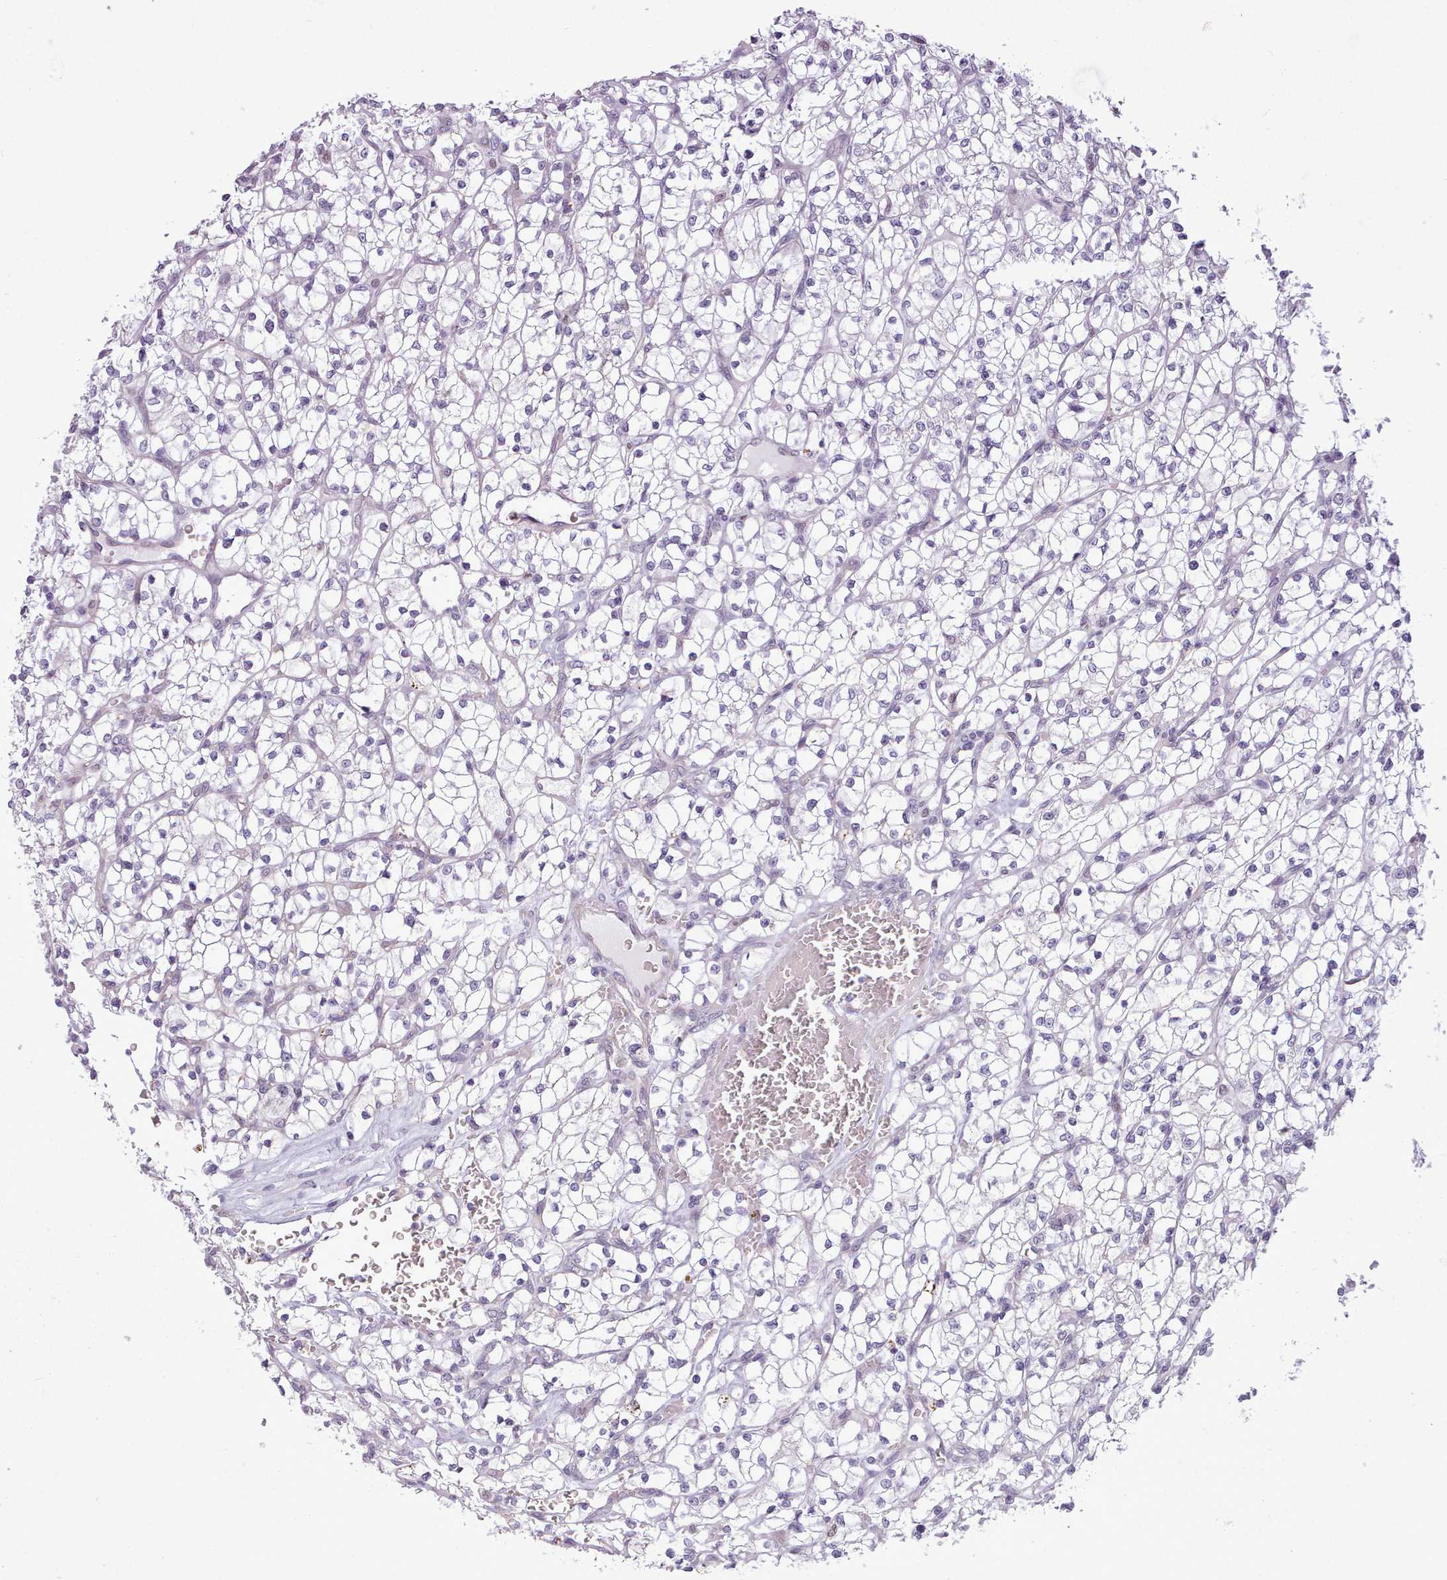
{"staining": {"intensity": "negative", "quantity": "none", "location": "none"}, "tissue": "renal cancer", "cell_type": "Tumor cells", "image_type": "cancer", "snomed": [{"axis": "morphology", "description": "Adenocarcinoma, NOS"}, {"axis": "topography", "description": "Kidney"}], "caption": "Renal adenocarcinoma was stained to show a protein in brown. There is no significant positivity in tumor cells. The staining was performed using DAB to visualize the protein expression in brown, while the nuclei were stained in blue with hematoxylin (Magnification: 20x).", "gene": "SLURP1", "patient": {"sex": "female", "age": 64}}